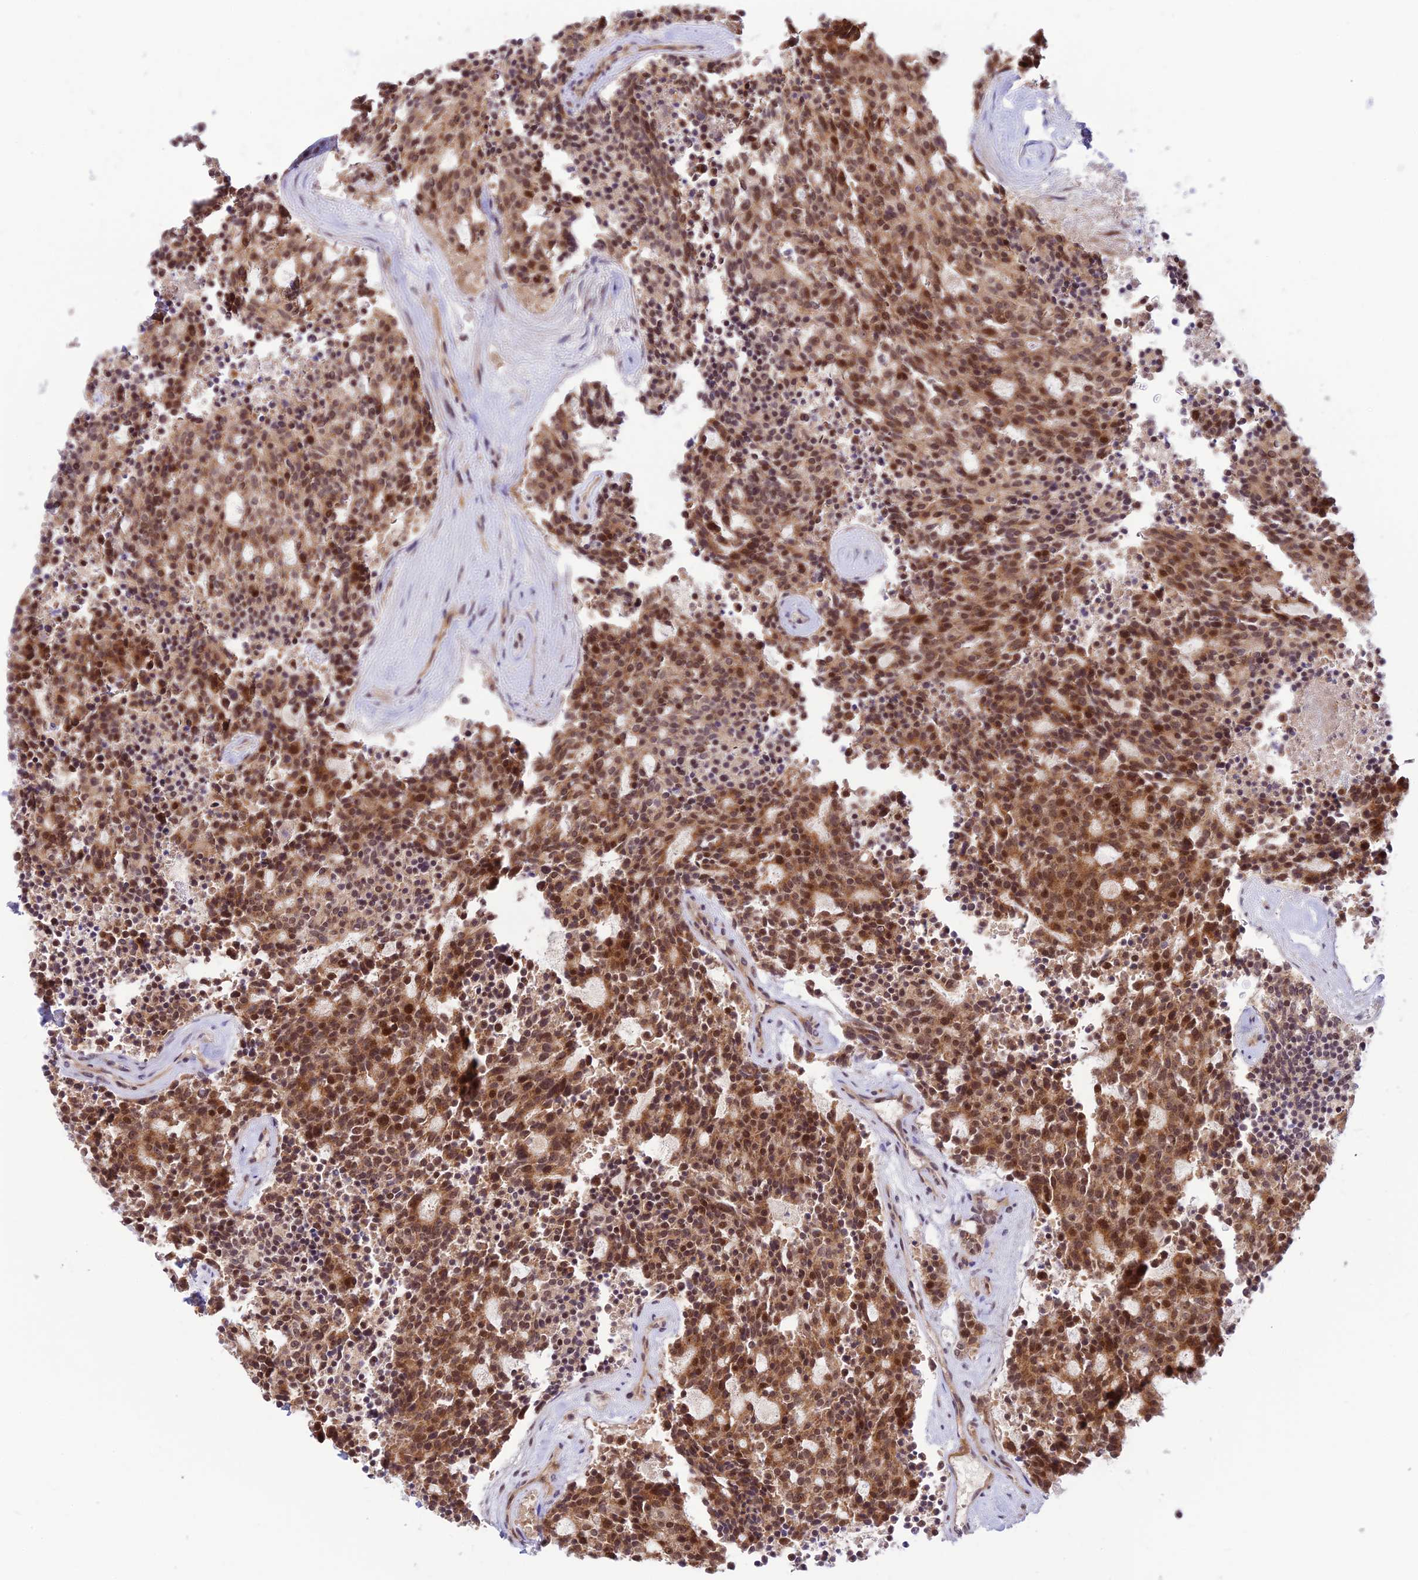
{"staining": {"intensity": "moderate", "quantity": ">75%", "location": "cytoplasmic/membranous,nuclear"}, "tissue": "carcinoid", "cell_type": "Tumor cells", "image_type": "cancer", "snomed": [{"axis": "morphology", "description": "Carcinoid, malignant, NOS"}, {"axis": "topography", "description": "Pancreas"}], "caption": "A histopathology image of carcinoid stained for a protein shows moderate cytoplasmic/membranous and nuclear brown staining in tumor cells.", "gene": "ASPDH", "patient": {"sex": "female", "age": 54}}